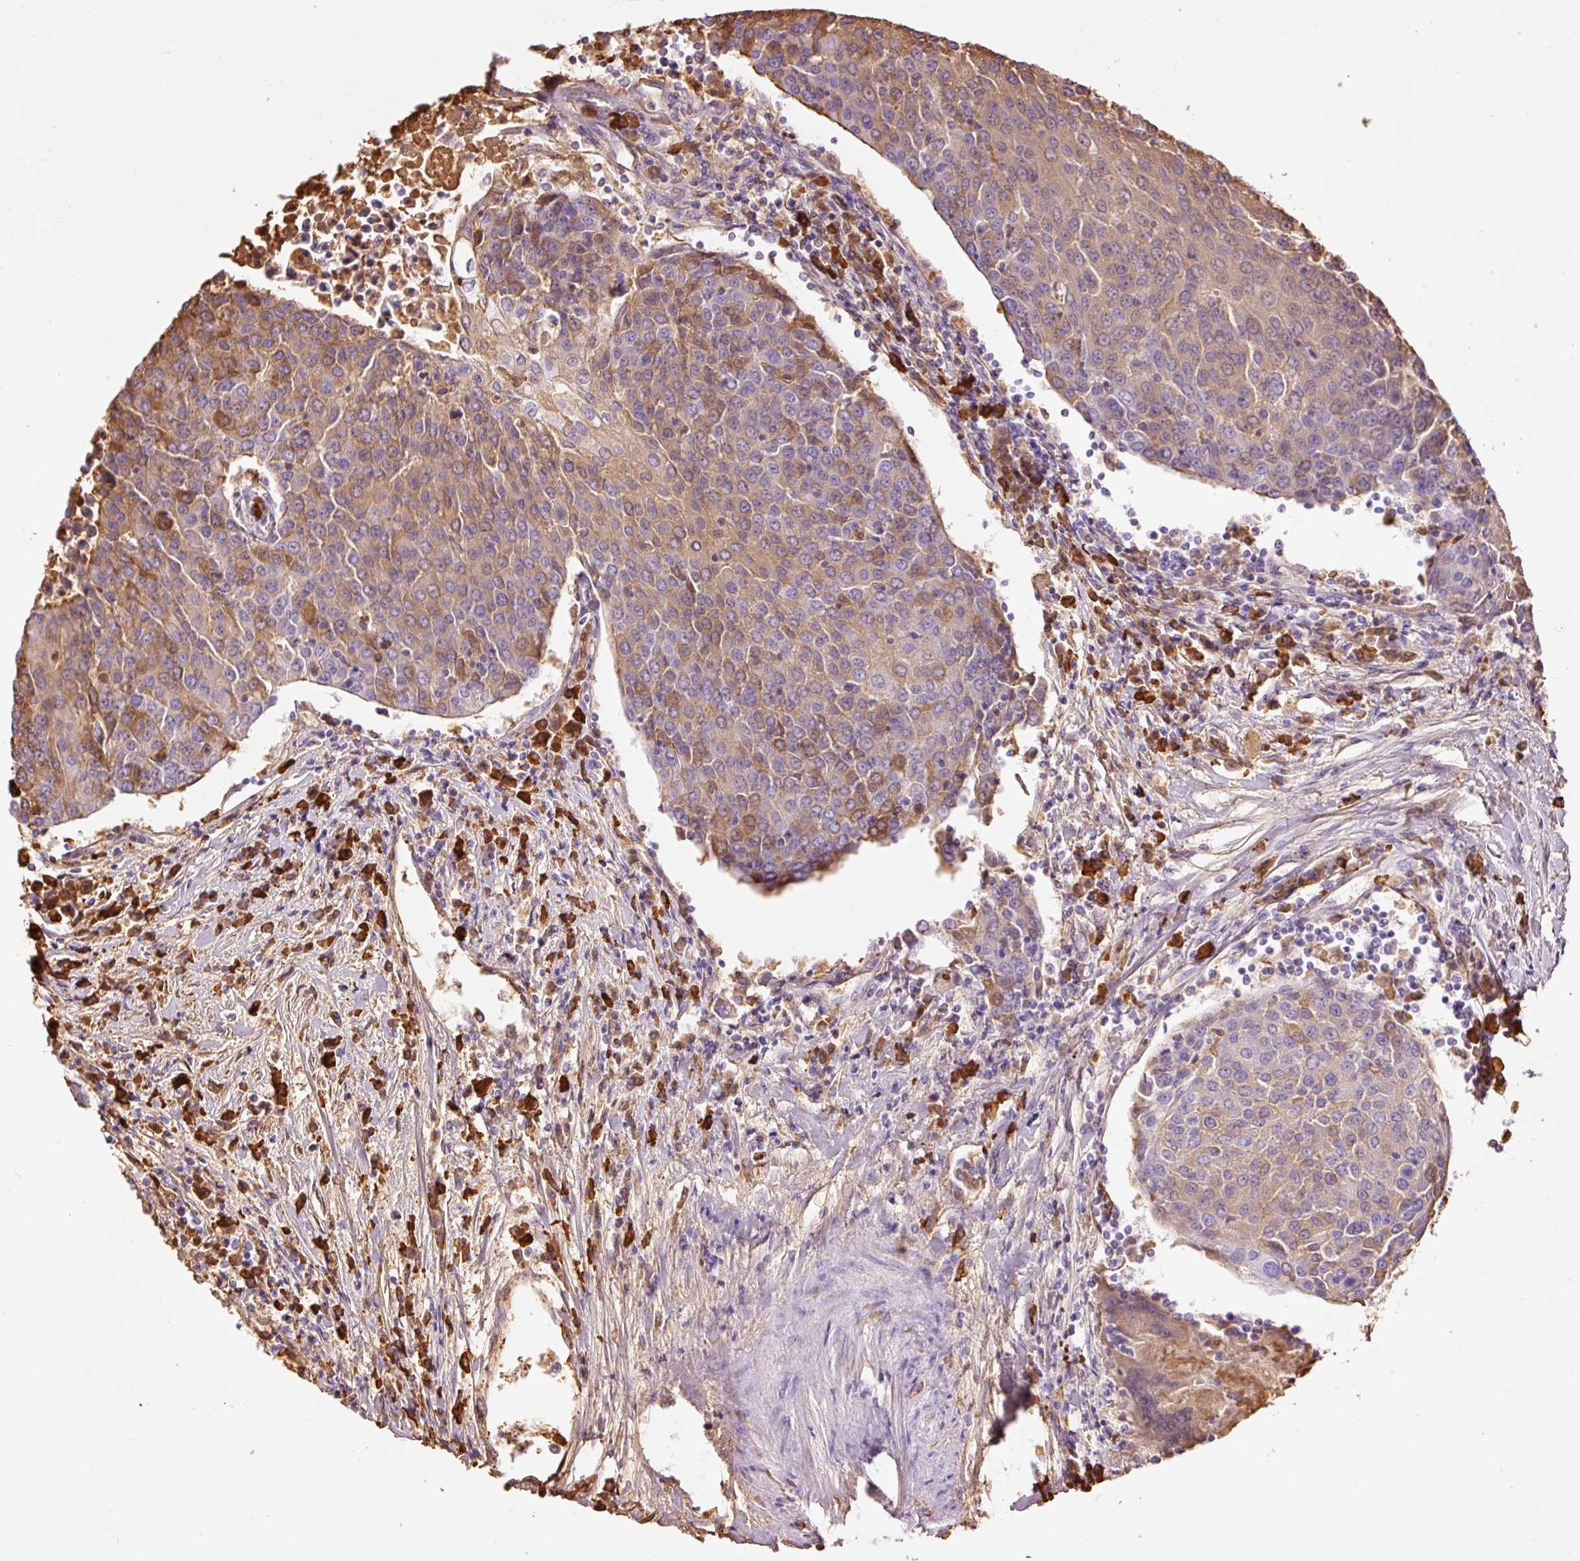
{"staining": {"intensity": "moderate", "quantity": ">75%", "location": "cytoplasmic/membranous"}, "tissue": "urothelial cancer", "cell_type": "Tumor cells", "image_type": "cancer", "snomed": [{"axis": "morphology", "description": "Urothelial carcinoma, High grade"}, {"axis": "topography", "description": "Urinary bladder"}], "caption": "Immunohistochemistry histopathology image of neoplastic tissue: urothelial cancer stained using IHC demonstrates medium levels of moderate protein expression localized specifically in the cytoplasmic/membranous of tumor cells, appearing as a cytoplasmic/membranous brown color.", "gene": "PRPF38B", "patient": {"sex": "female", "age": 85}}